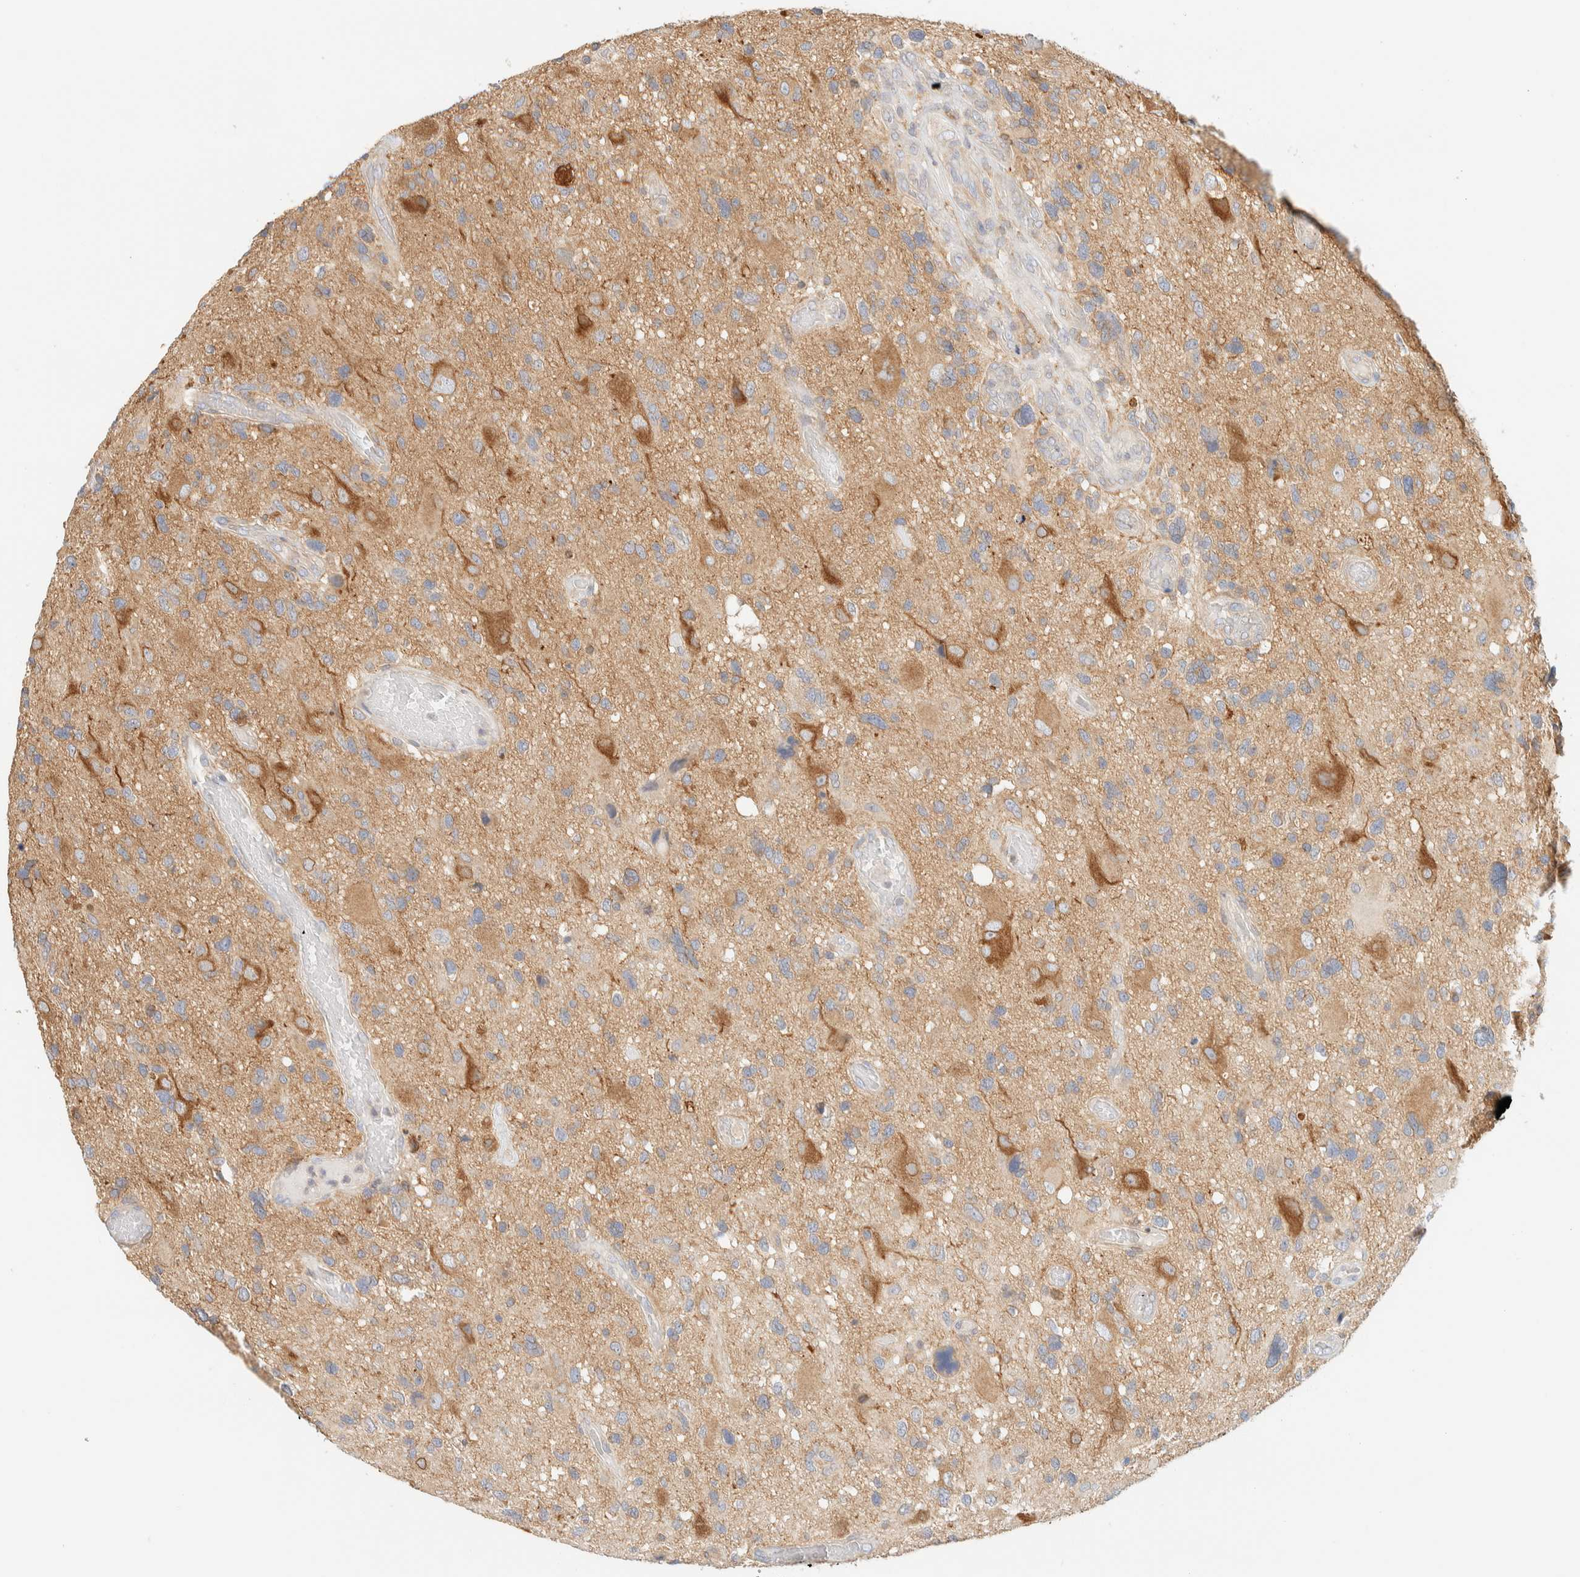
{"staining": {"intensity": "moderate", "quantity": ">75%", "location": "cytoplasmic/membranous"}, "tissue": "glioma", "cell_type": "Tumor cells", "image_type": "cancer", "snomed": [{"axis": "morphology", "description": "Glioma, malignant, High grade"}, {"axis": "topography", "description": "Brain"}], "caption": "Glioma tissue displays moderate cytoplasmic/membranous staining in approximately >75% of tumor cells, visualized by immunohistochemistry.", "gene": "NT5C", "patient": {"sex": "male", "age": 33}}